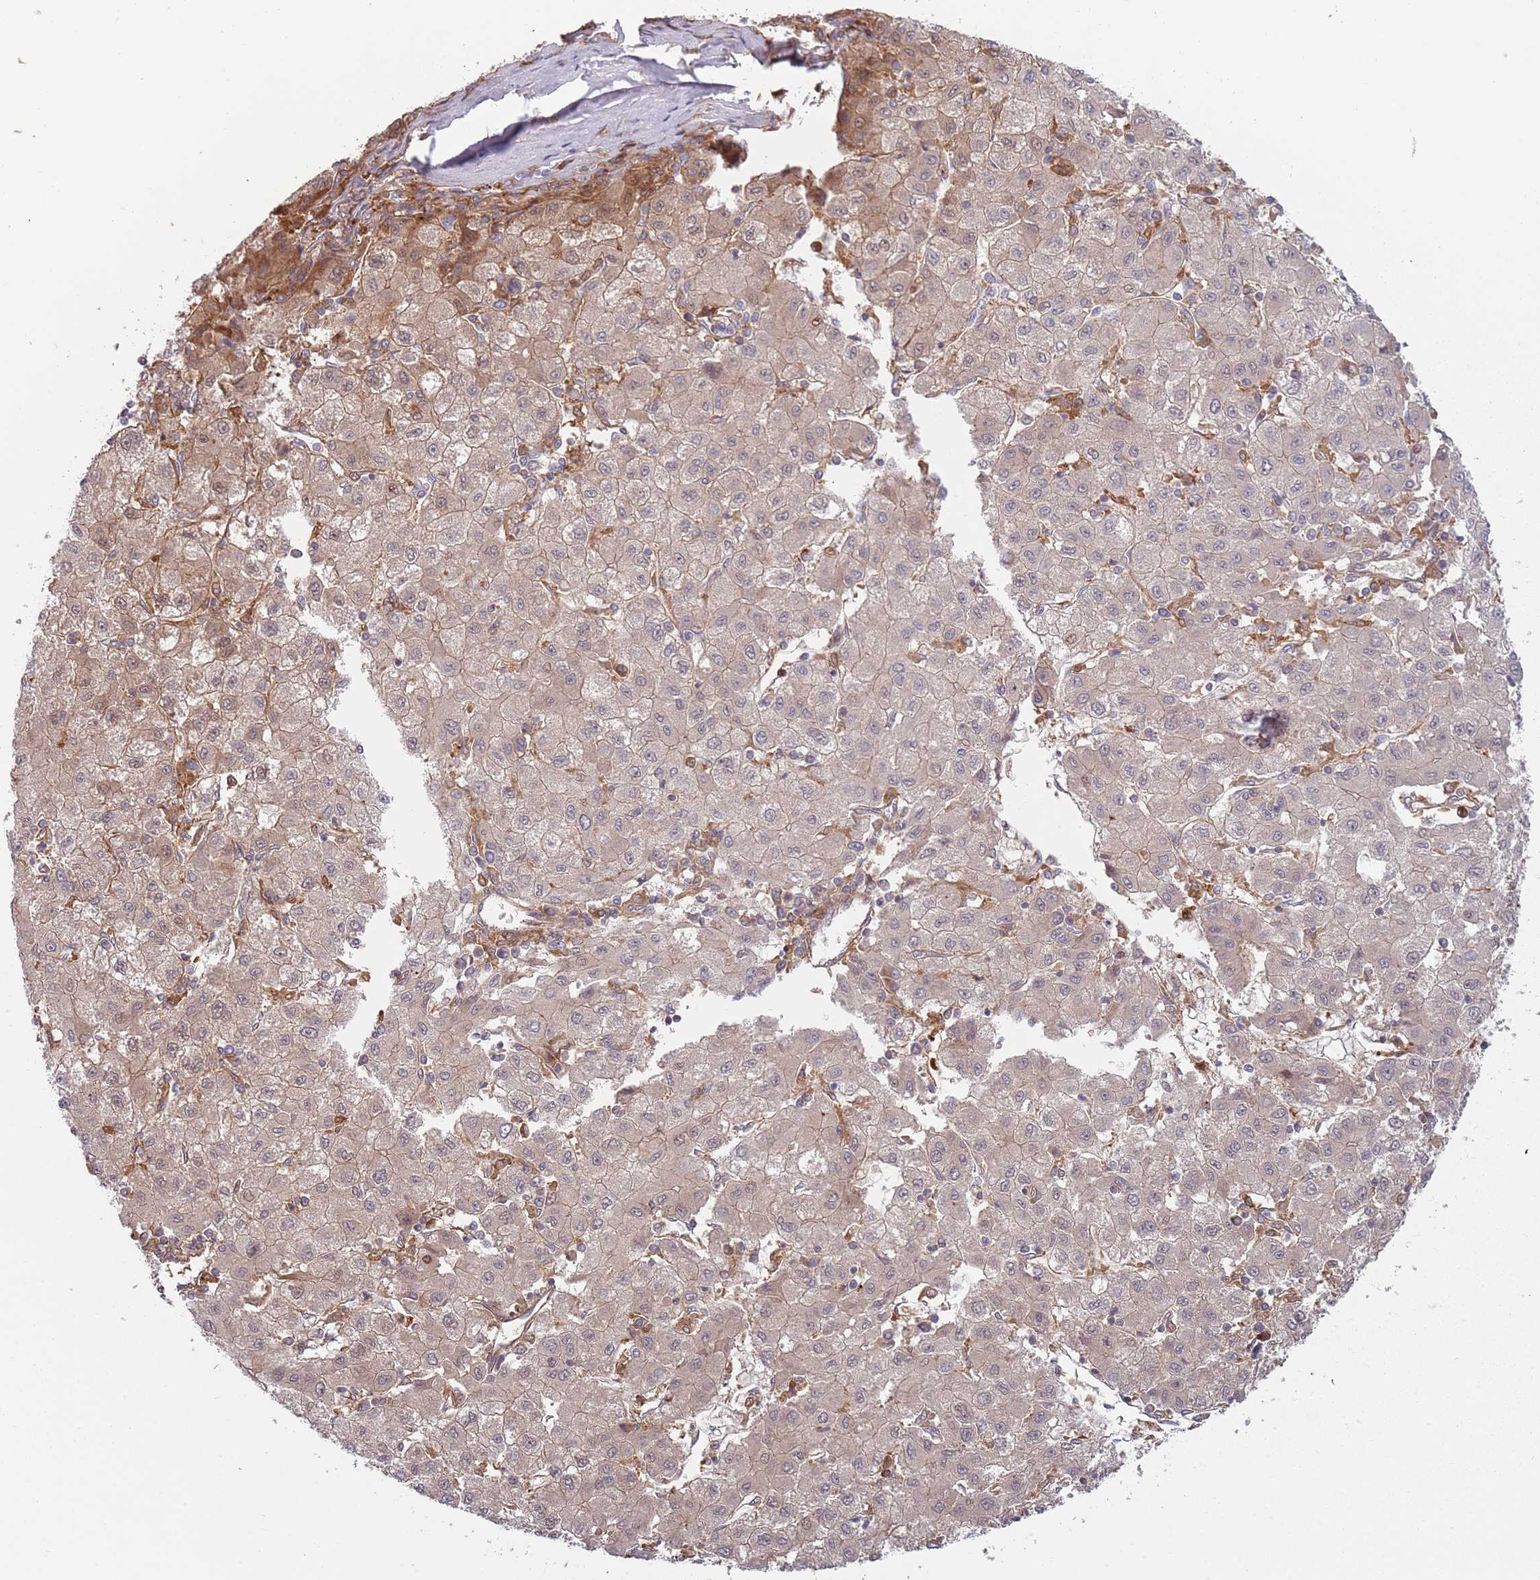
{"staining": {"intensity": "moderate", "quantity": "<25%", "location": "cytoplasmic/membranous,nuclear"}, "tissue": "liver cancer", "cell_type": "Tumor cells", "image_type": "cancer", "snomed": [{"axis": "morphology", "description": "Carcinoma, Hepatocellular, NOS"}, {"axis": "topography", "description": "Liver"}], "caption": "An image showing moderate cytoplasmic/membranous and nuclear expression in about <25% of tumor cells in liver hepatocellular carcinoma, as visualized by brown immunohistochemical staining.", "gene": "NADK", "patient": {"sex": "male", "age": 72}}